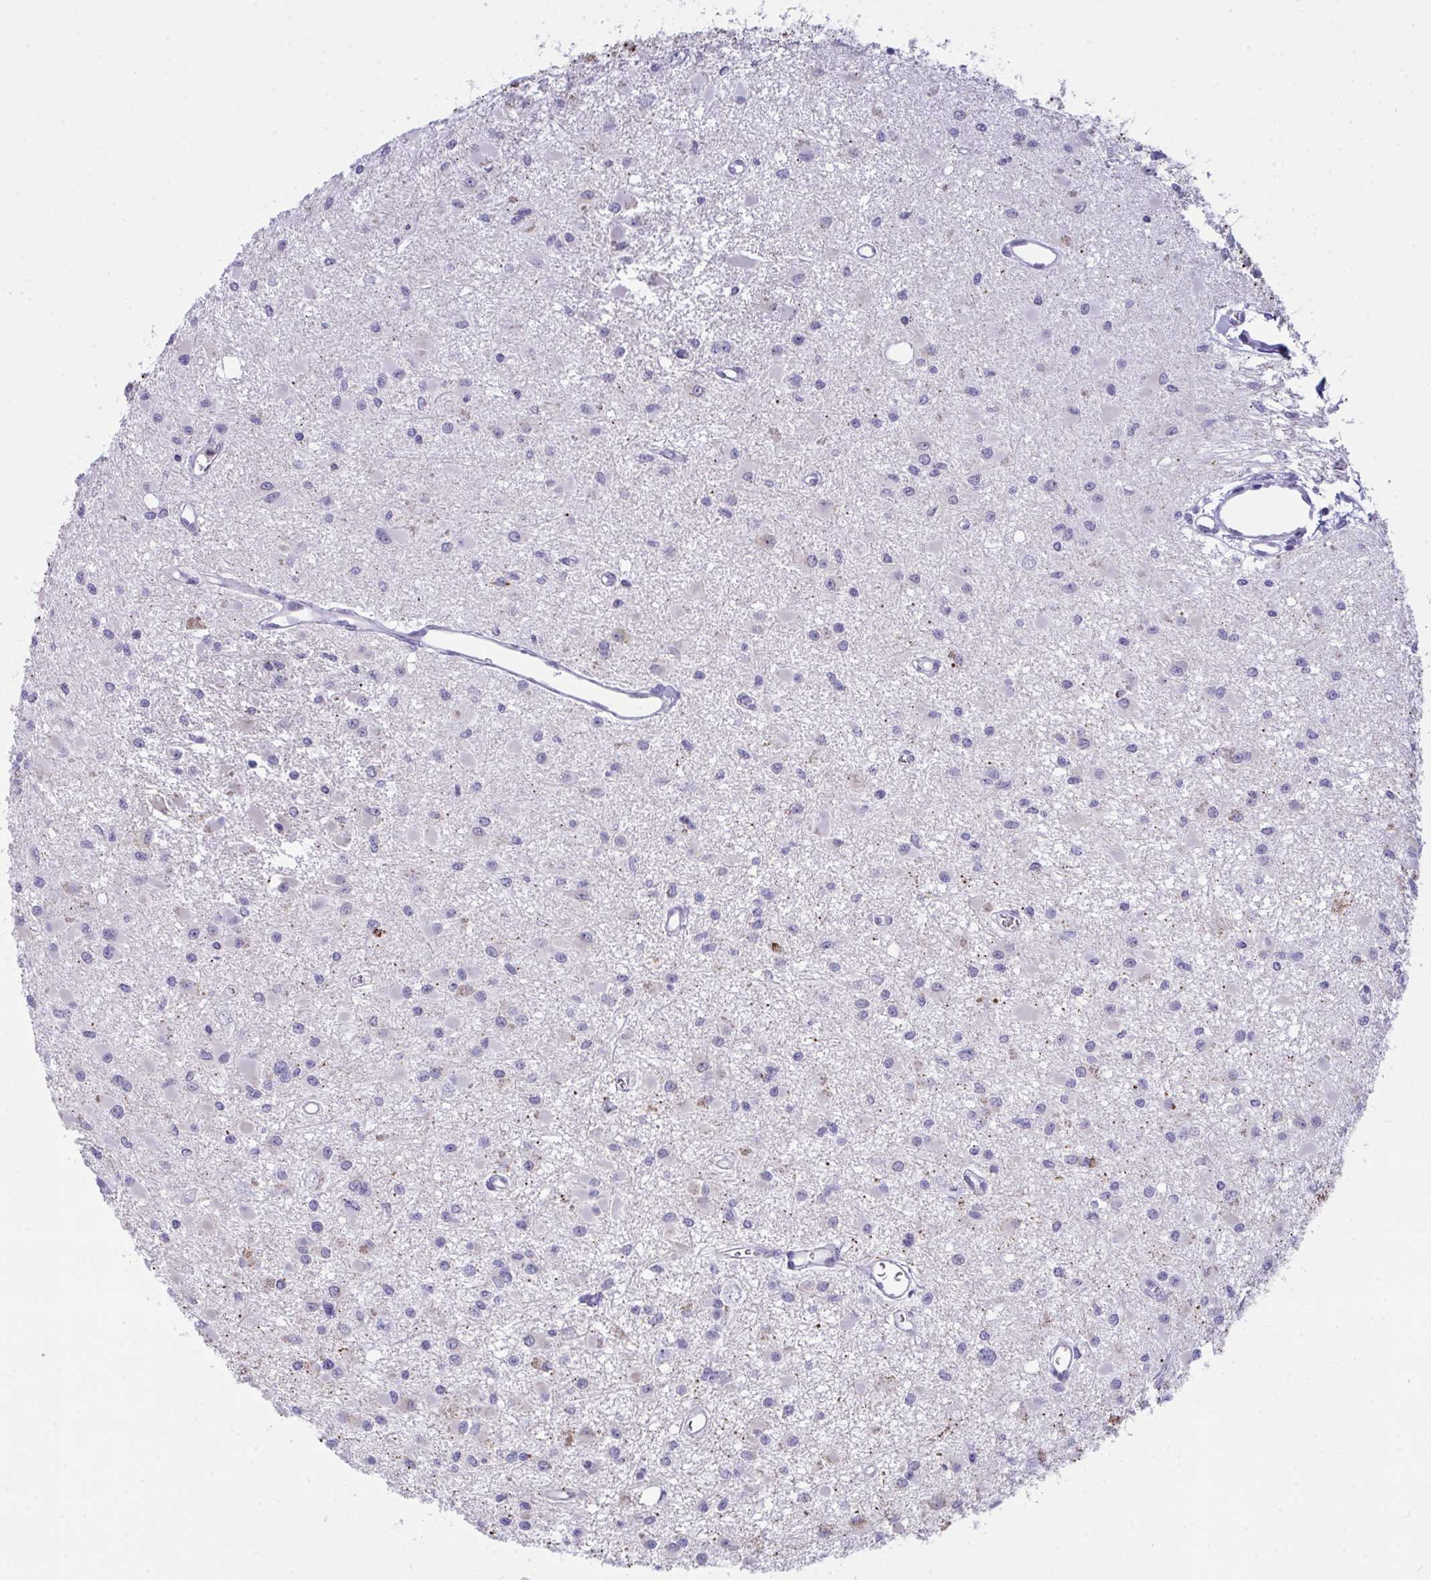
{"staining": {"intensity": "negative", "quantity": "none", "location": "none"}, "tissue": "glioma", "cell_type": "Tumor cells", "image_type": "cancer", "snomed": [{"axis": "morphology", "description": "Glioma, malignant, High grade"}, {"axis": "topography", "description": "Brain"}], "caption": "IHC photomicrograph of malignant glioma (high-grade) stained for a protein (brown), which reveals no expression in tumor cells.", "gene": "PLA2G12B", "patient": {"sex": "male", "age": 54}}